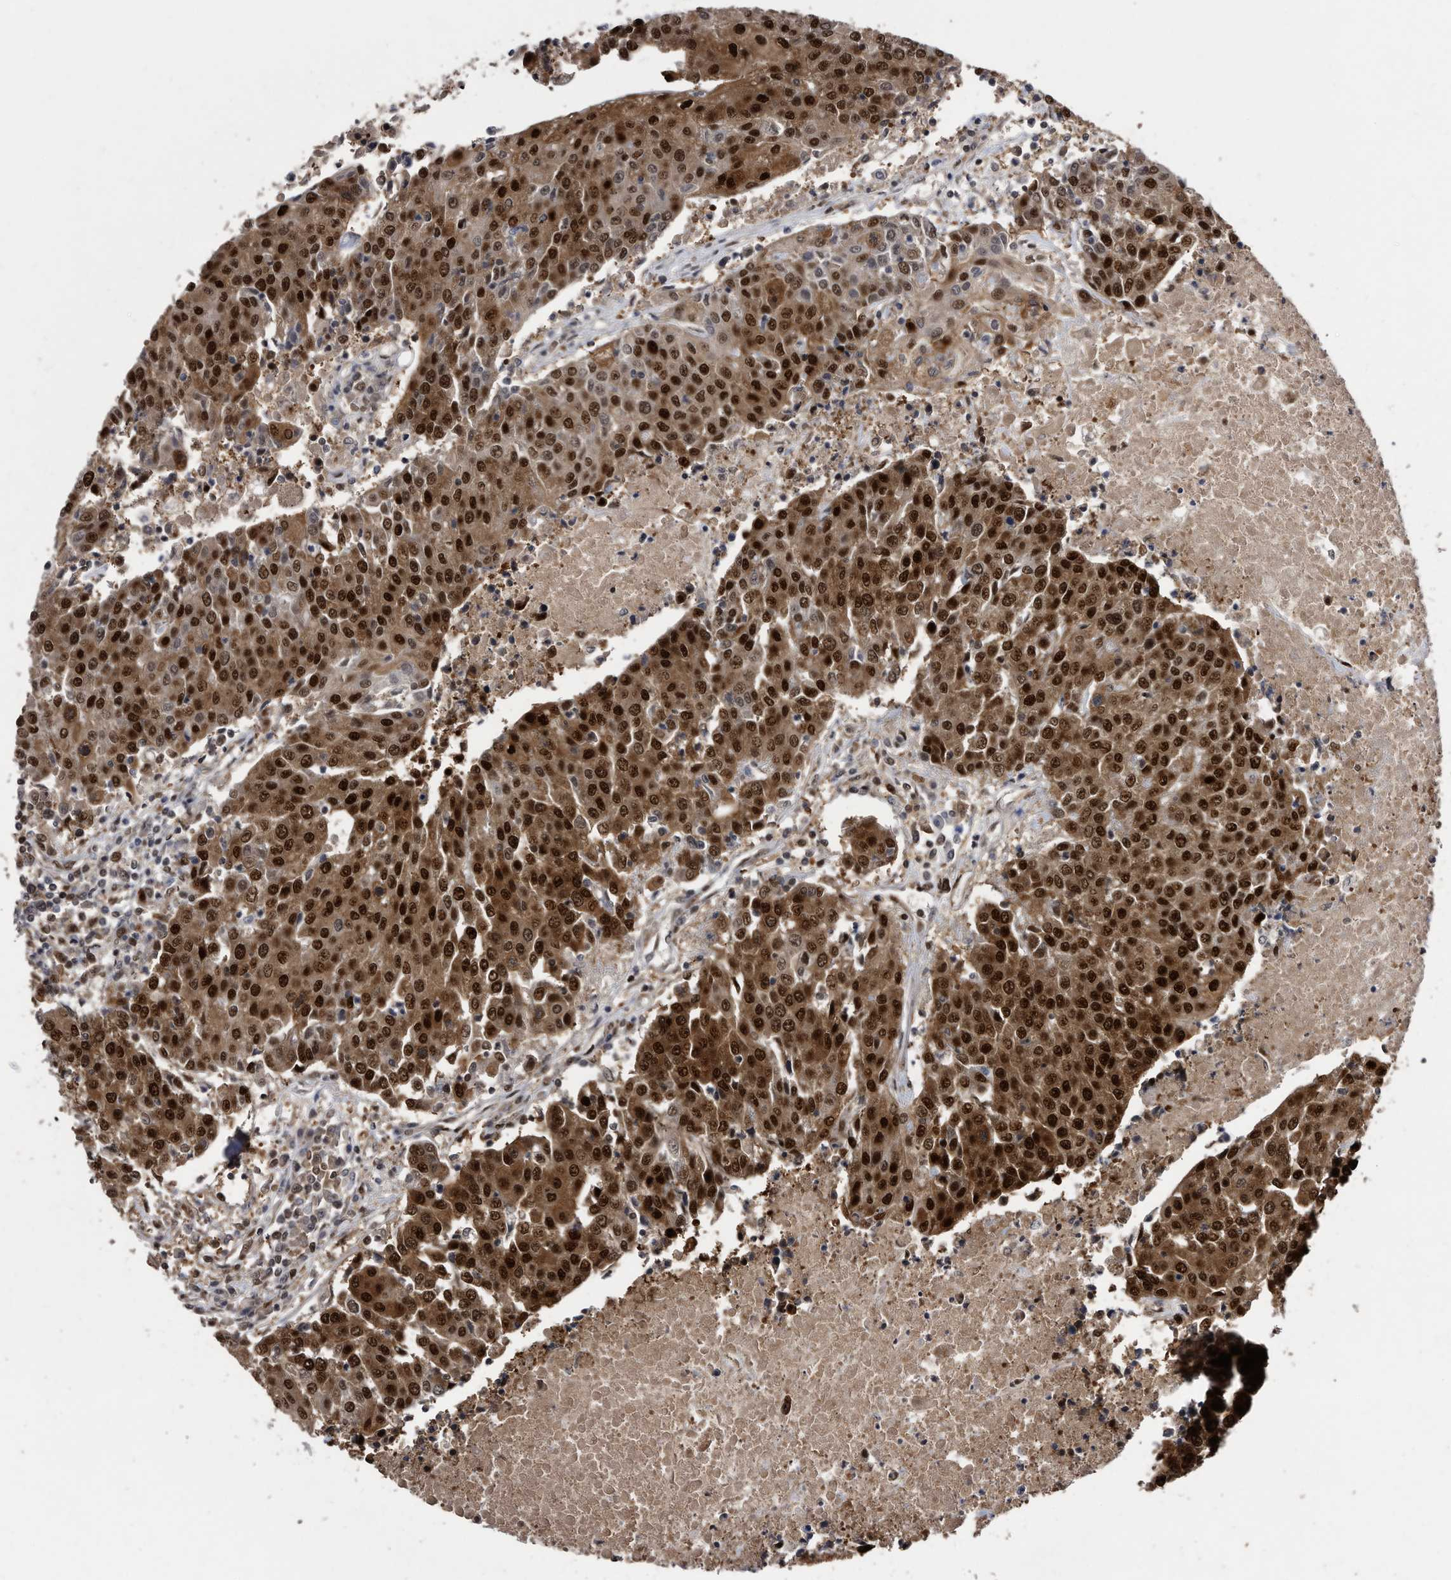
{"staining": {"intensity": "strong", "quantity": ">75%", "location": "cytoplasmic/membranous,nuclear"}, "tissue": "urothelial cancer", "cell_type": "Tumor cells", "image_type": "cancer", "snomed": [{"axis": "morphology", "description": "Urothelial carcinoma, High grade"}, {"axis": "topography", "description": "Urinary bladder"}], "caption": "This is a photomicrograph of IHC staining of urothelial cancer, which shows strong expression in the cytoplasmic/membranous and nuclear of tumor cells.", "gene": "RAD23B", "patient": {"sex": "female", "age": 85}}